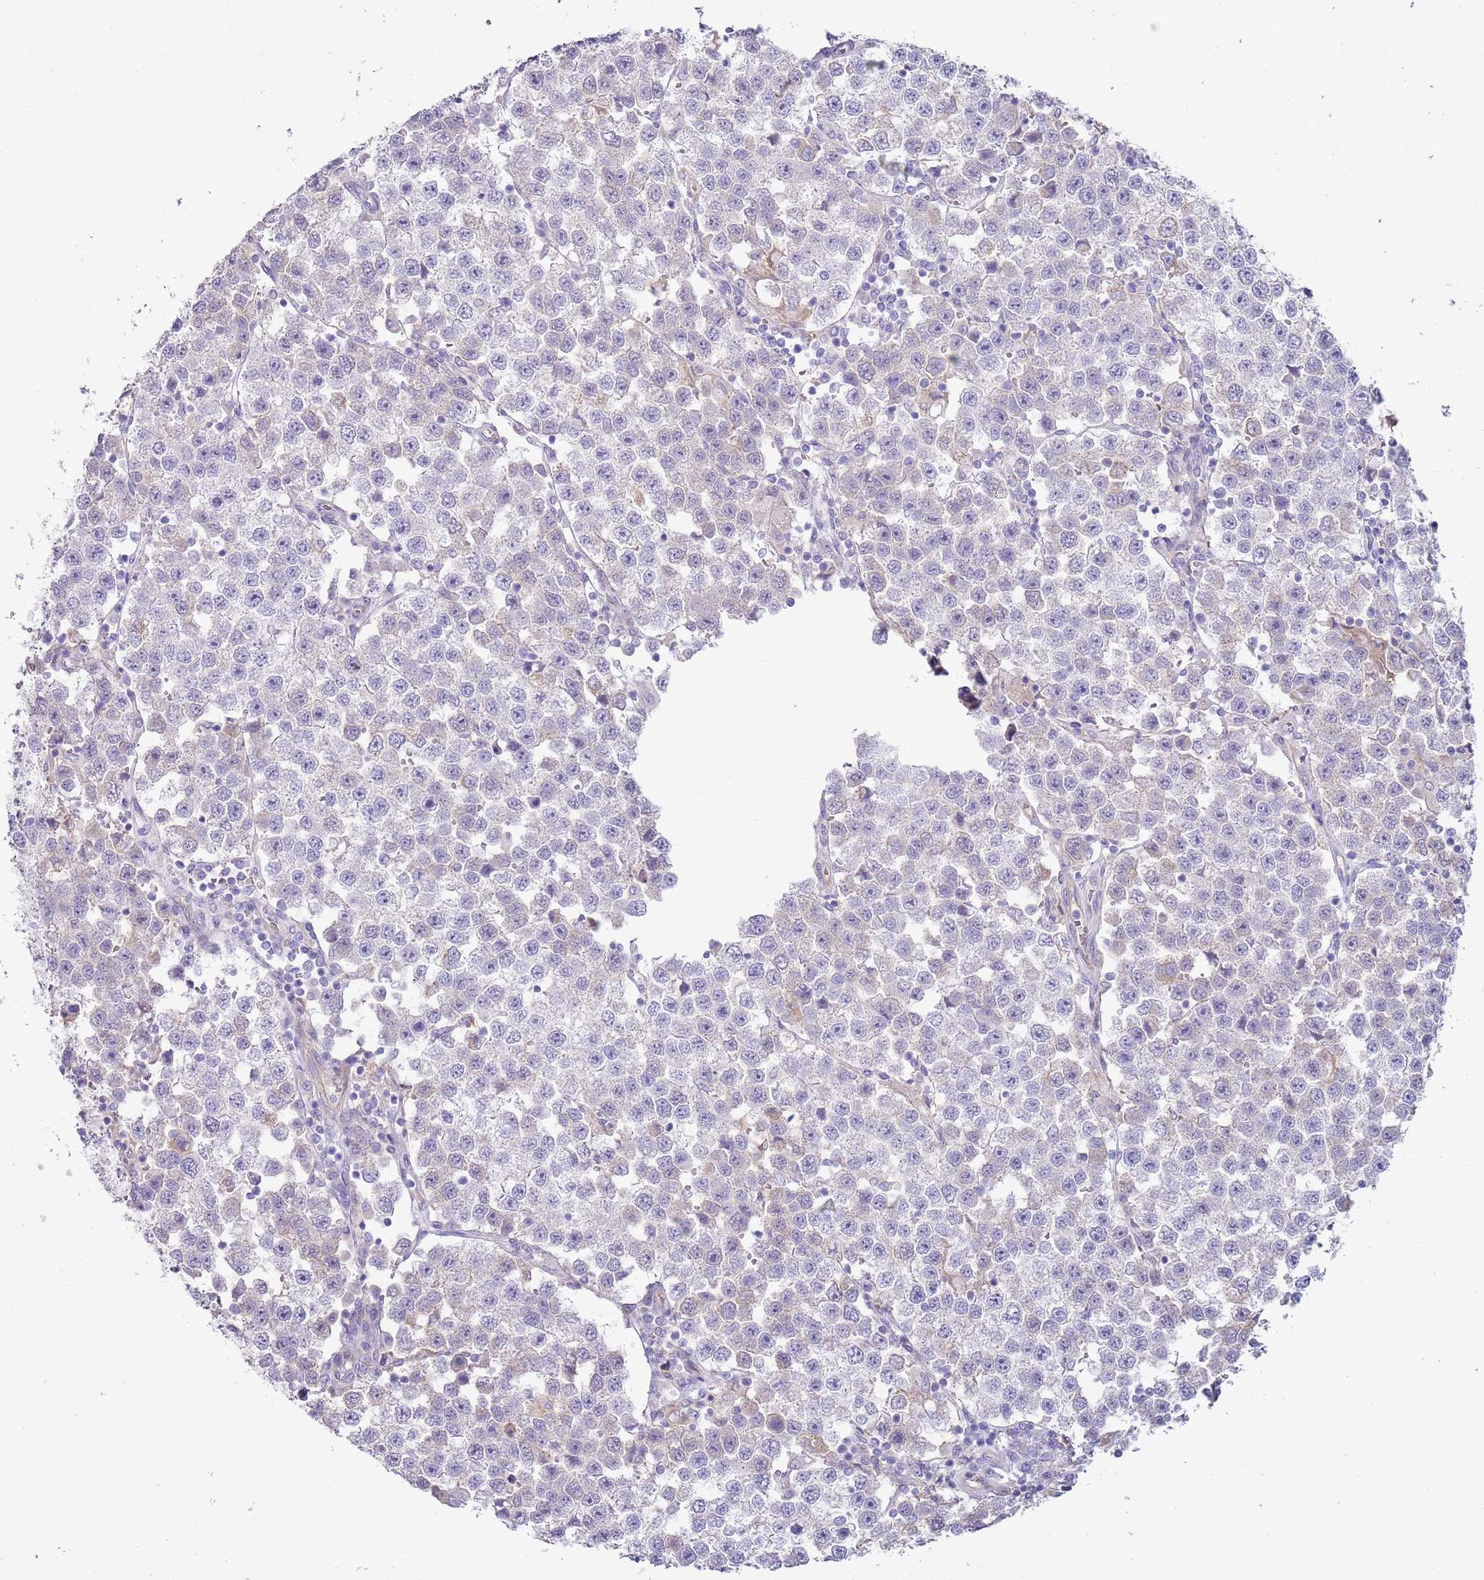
{"staining": {"intensity": "negative", "quantity": "none", "location": "none"}, "tissue": "testis cancer", "cell_type": "Tumor cells", "image_type": "cancer", "snomed": [{"axis": "morphology", "description": "Seminoma, NOS"}, {"axis": "topography", "description": "Testis"}], "caption": "Testis cancer was stained to show a protein in brown. There is no significant expression in tumor cells.", "gene": "NBPF3", "patient": {"sex": "male", "age": 37}}